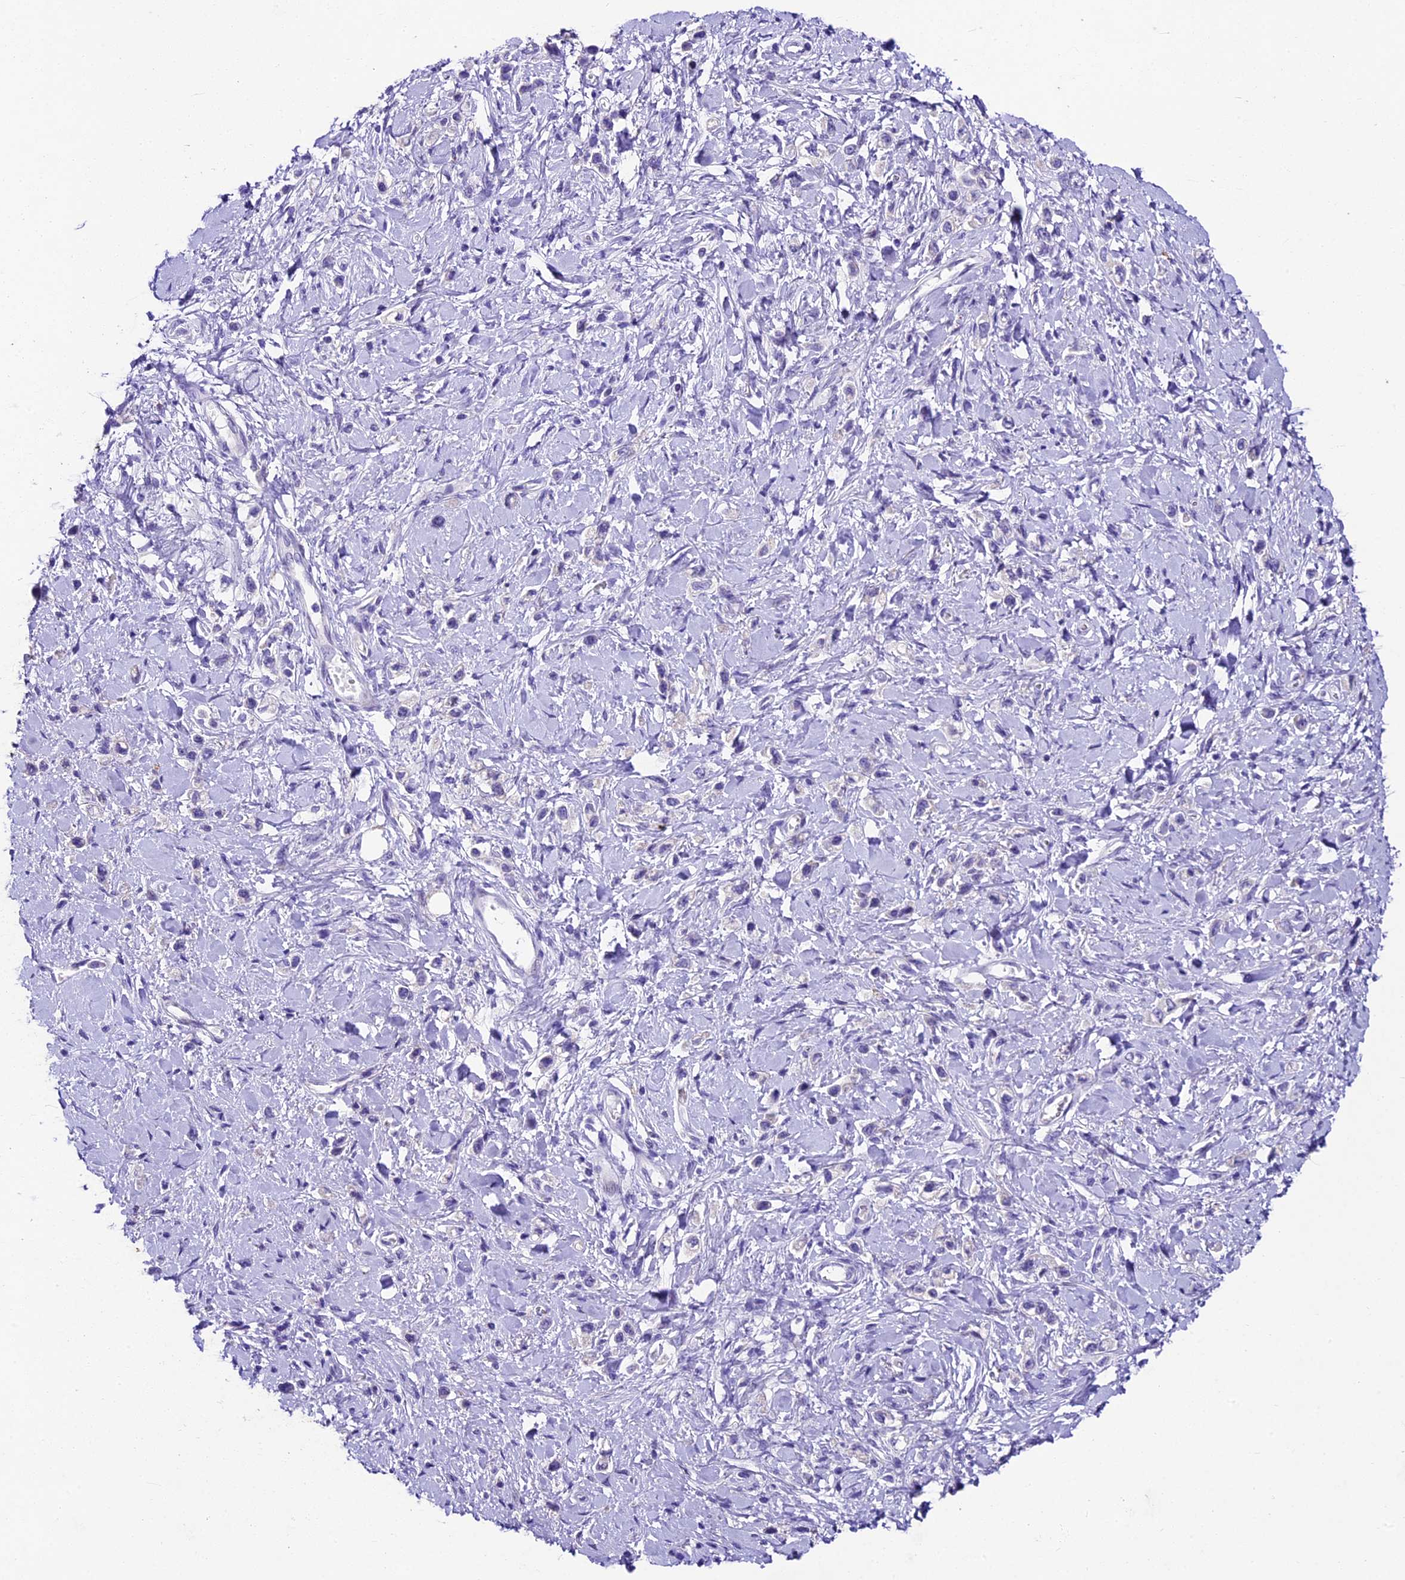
{"staining": {"intensity": "negative", "quantity": "none", "location": "none"}, "tissue": "stomach cancer", "cell_type": "Tumor cells", "image_type": "cancer", "snomed": [{"axis": "morphology", "description": "Adenocarcinoma, NOS"}, {"axis": "topography", "description": "Stomach"}], "caption": "There is no significant staining in tumor cells of stomach cancer (adenocarcinoma). The staining is performed using DAB brown chromogen with nuclei counter-stained in using hematoxylin.", "gene": "IFT140", "patient": {"sex": "female", "age": 65}}